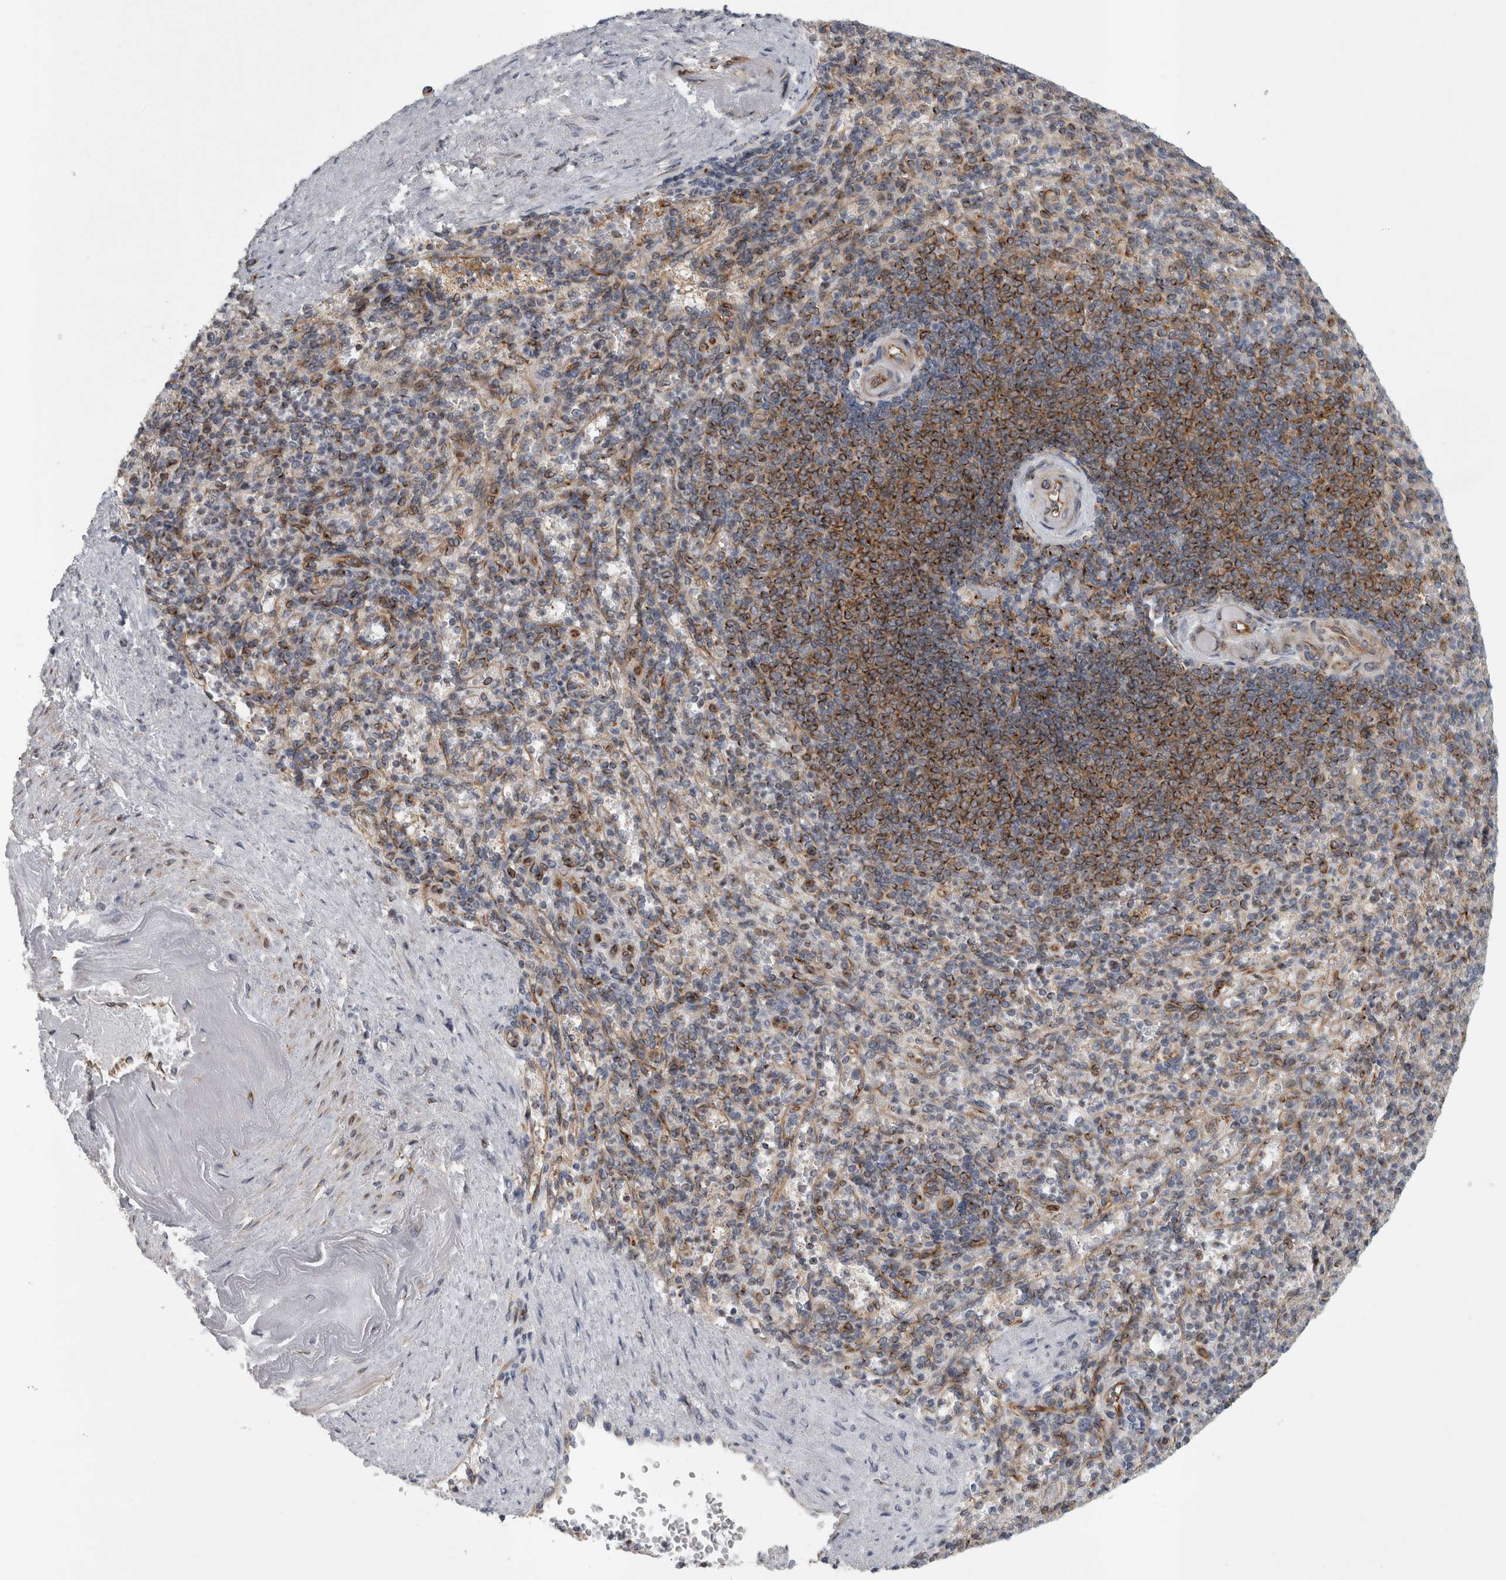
{"staining": {"intensity": "moderate", "quantity": "25%-75%", "location": "cytoplasmic/membranous"}, "tissue": "spleen", "cell_type": "Cells in red pulp", "image_type": "normal", "snomed": [{"axis": "morphology", "description": "Normal tissue, NOS"}, {"axis": "topography", "description": "Spleen"}], "caption": "Protein expression analysis of unremarkable spleen displays moderate cytoplasmic/membranous expression in approximately 25%-75% of cells in red pulp. Immunohistochemistry (ihc) stains the protein of interest in brown and the nuclei are stained blue.", "gene": "PEX6", "patient": {"sex": "female", "age": 74}}